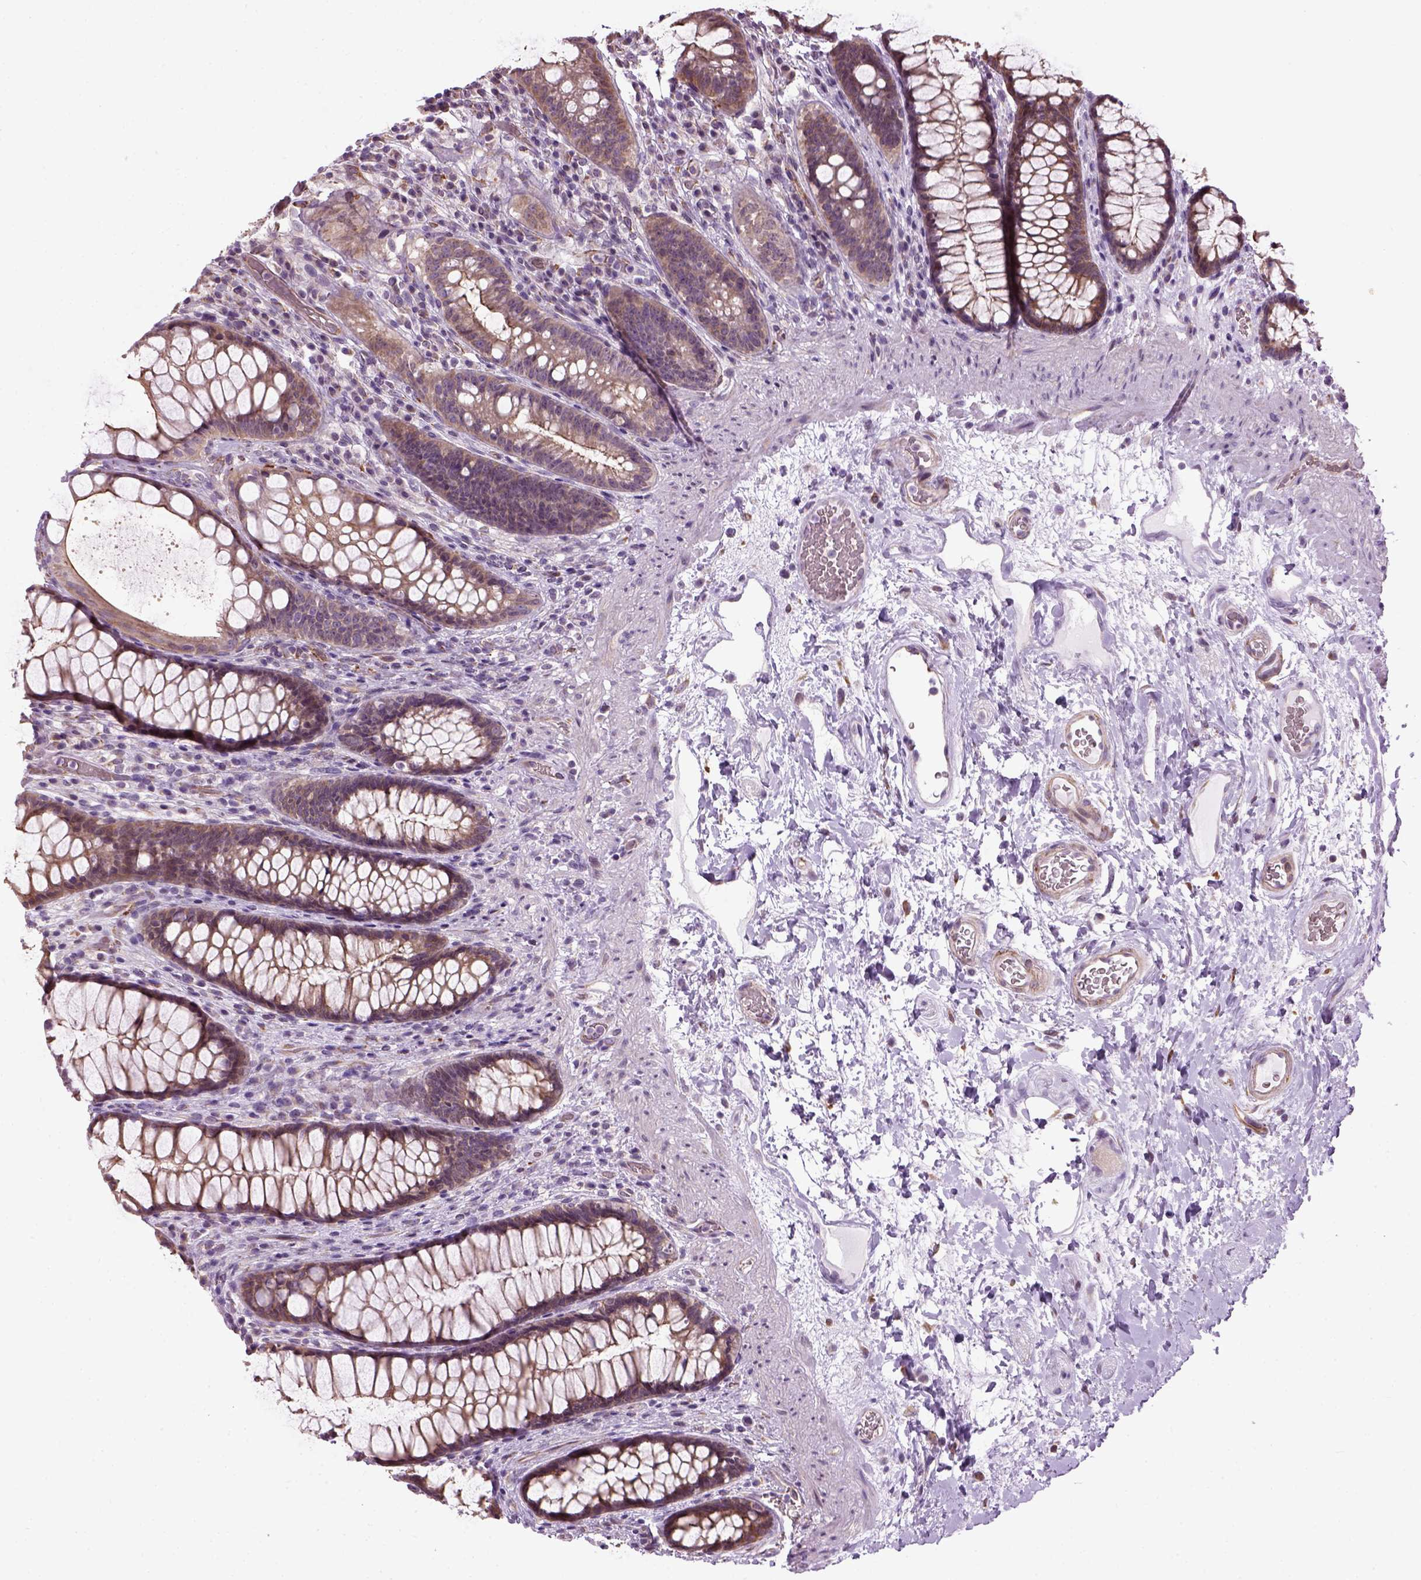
{"staining": {"intensity": "weak", "quantity": ">75%", "location": "cytoplasmic/membranous"}, "tissue": "rectum", "cell_type": "Glandular cells", "image_type": "normal", "snomed": [{"axis": "morphology", "description": "Normal tissue, NOS"}, {"axis": "topography", "description": "Rectum"}], "caption": "Immunohistochemical staining of benign rectum demonstrates low levels of weak cytoplasmic/membranous staining in about >75% of glandular cells. (DAB IHC with brightfield microscopy, high magnification).", "gene": "XK", "patient": {"sex": "male", "age": 72}}